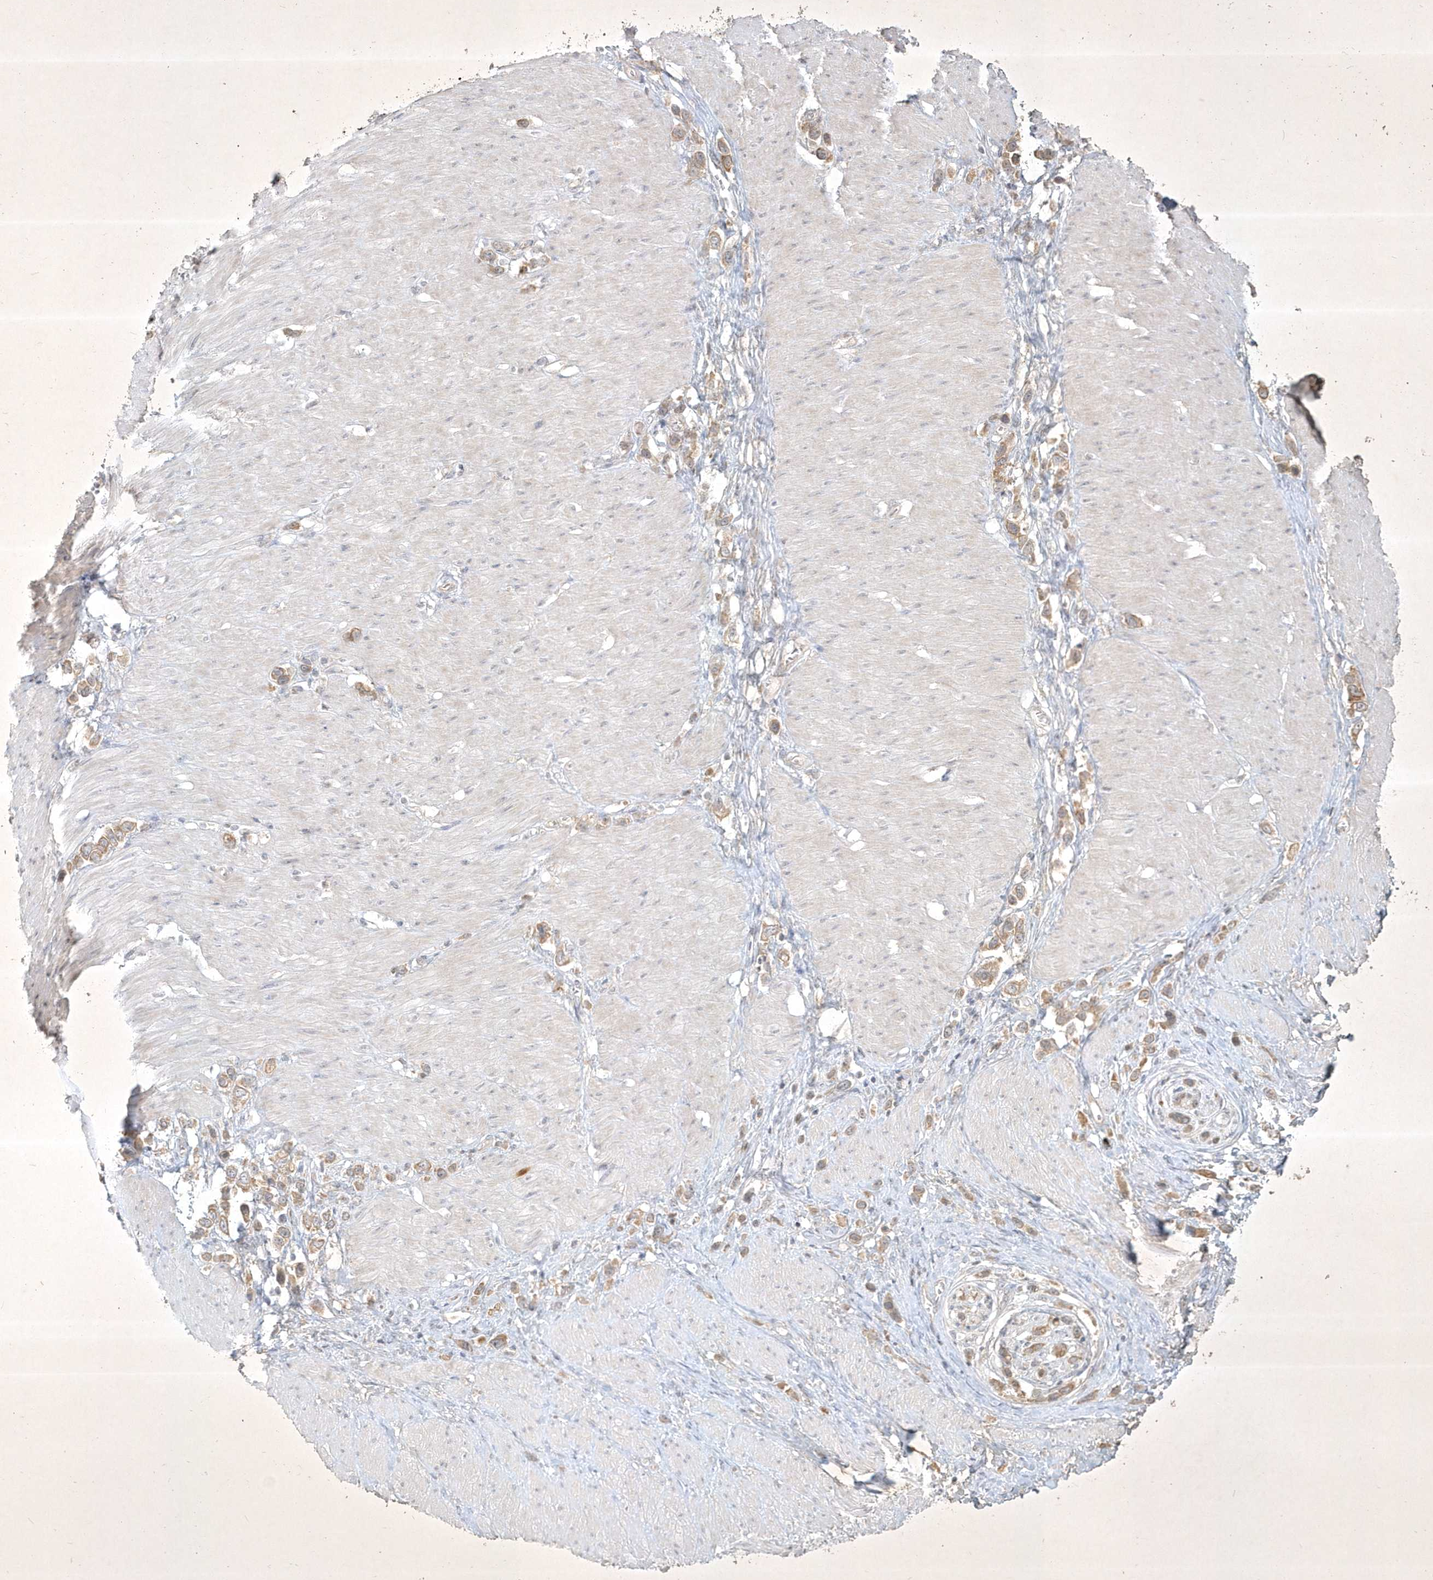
{"staining": {"intensity": "moderate", "quantity": ">75%", "location": "cytoplasmic/membranous"}, "tissue": "stomach cancer", "cell_type": "Tumor cells", "image_type": "cancer", "snomed": [{"axis": "morphology", "description": "Normal tissue, NOS"}, {"axis": "morphology", "description": "Adenocarcinoma, NOS"}, {"axis": "topography", "description": "Stomach, upper"}, {"axis": "topography", "description": "Stomach"}], "caption": "A brown stain highlights moderate cytoplasmic/membranous expression of a protein in human adenocarcinoma (stomach) tumor cells.", "gene": "BOD1", "patient": {"sex": "female", "age": 65}}